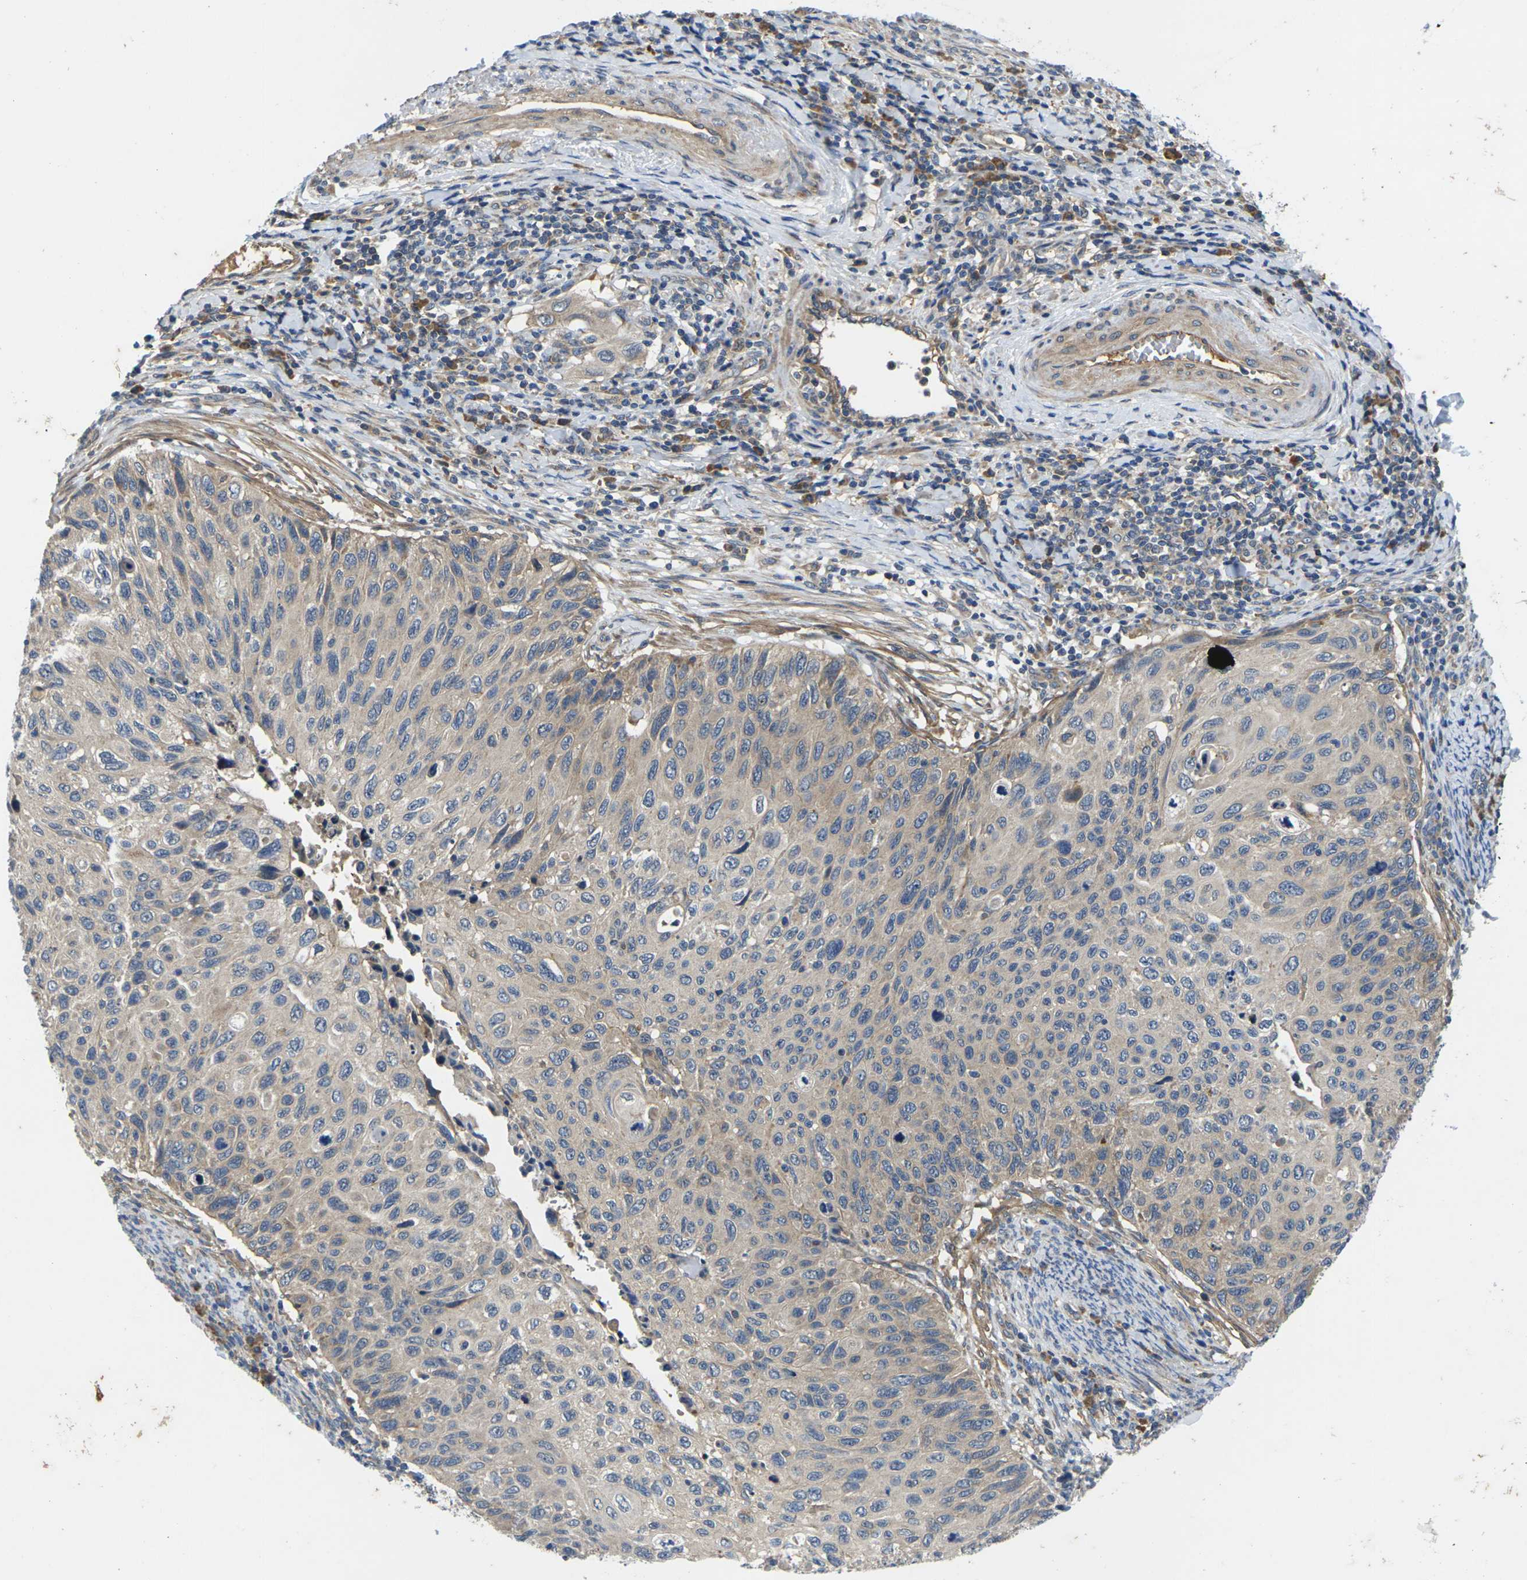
{"staining": {"intensity": "weak", "quantity": ">75%", "location": "cytoplasmic/membranous"}, "tissue": "cervical cancer", "cell_type": "Tumor cells", "image_type": "cancer", "snomed": [{"axis": "morphology", "description": "Squamous cell carcinoma, NOS"}, {"axis": "topography", "description": "Cervix"}], "caption": "Weak cytoplasmic/membranous protein positivity is identified in about >75% of tumor cells in cervical cancer.", "gene": "KIF1B", "patient": {"sex": "female", "age": 70}}